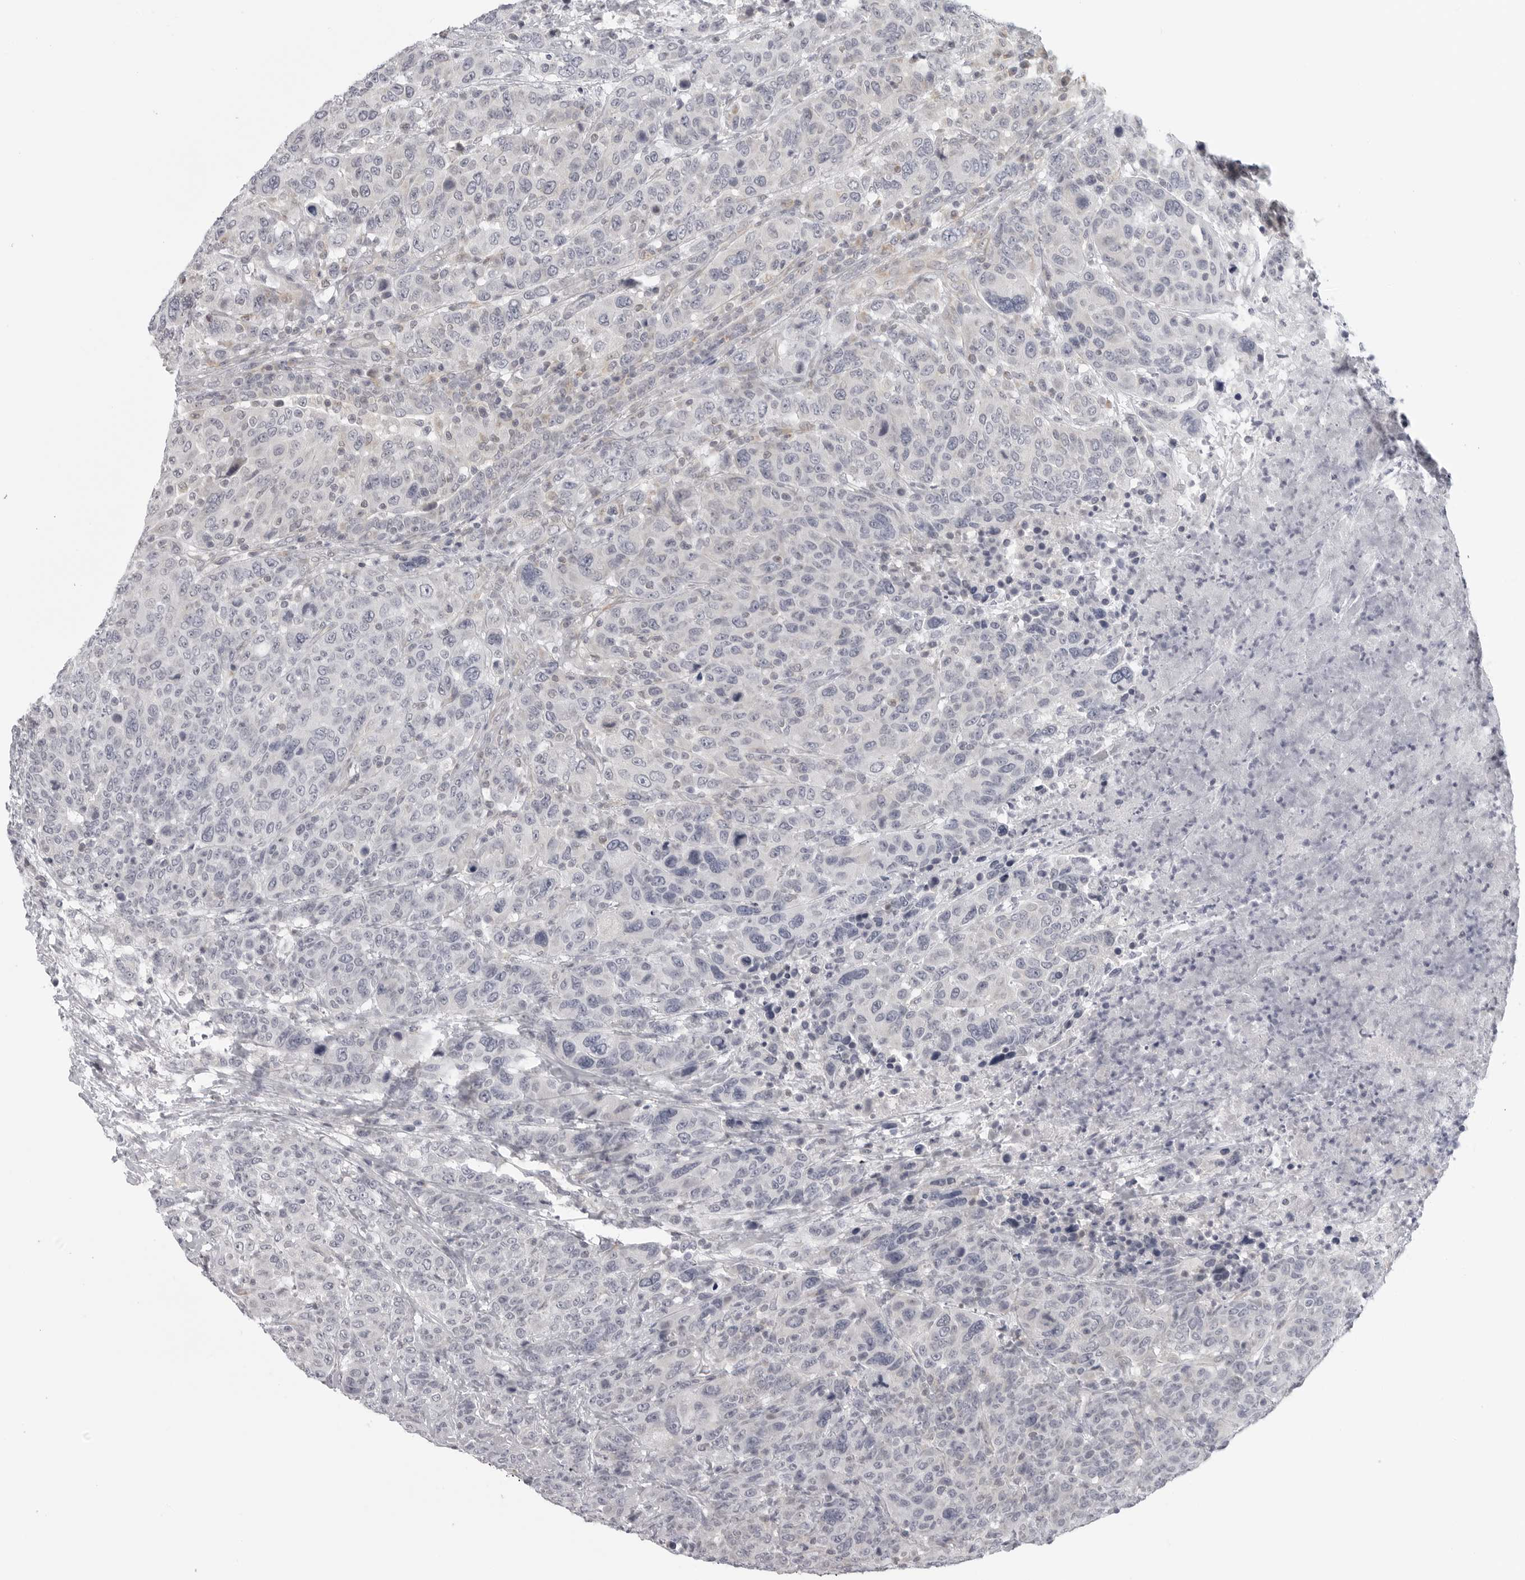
{"staining": {"intensity": "negative", "quantity": "none", "location": "none"}, "tissue": "breast cancer", "cell_type": "Tumor cells", "image_type": "cancer", "snomed": [{"axis": "morphology", "description": "Duct carcinoma"}, {"axis": "topography", "description": "Breast"}], "caption": "Immunohistochemistry image of neoplastic tissue: human breast infiltrating ductal carcinoma stained with DAB (3,3'-diaminobenzidine) shows no significant protein expression in tumor cells.", "gene": "MAP7D1", "patient": {"sex": "female", "age": 37}}